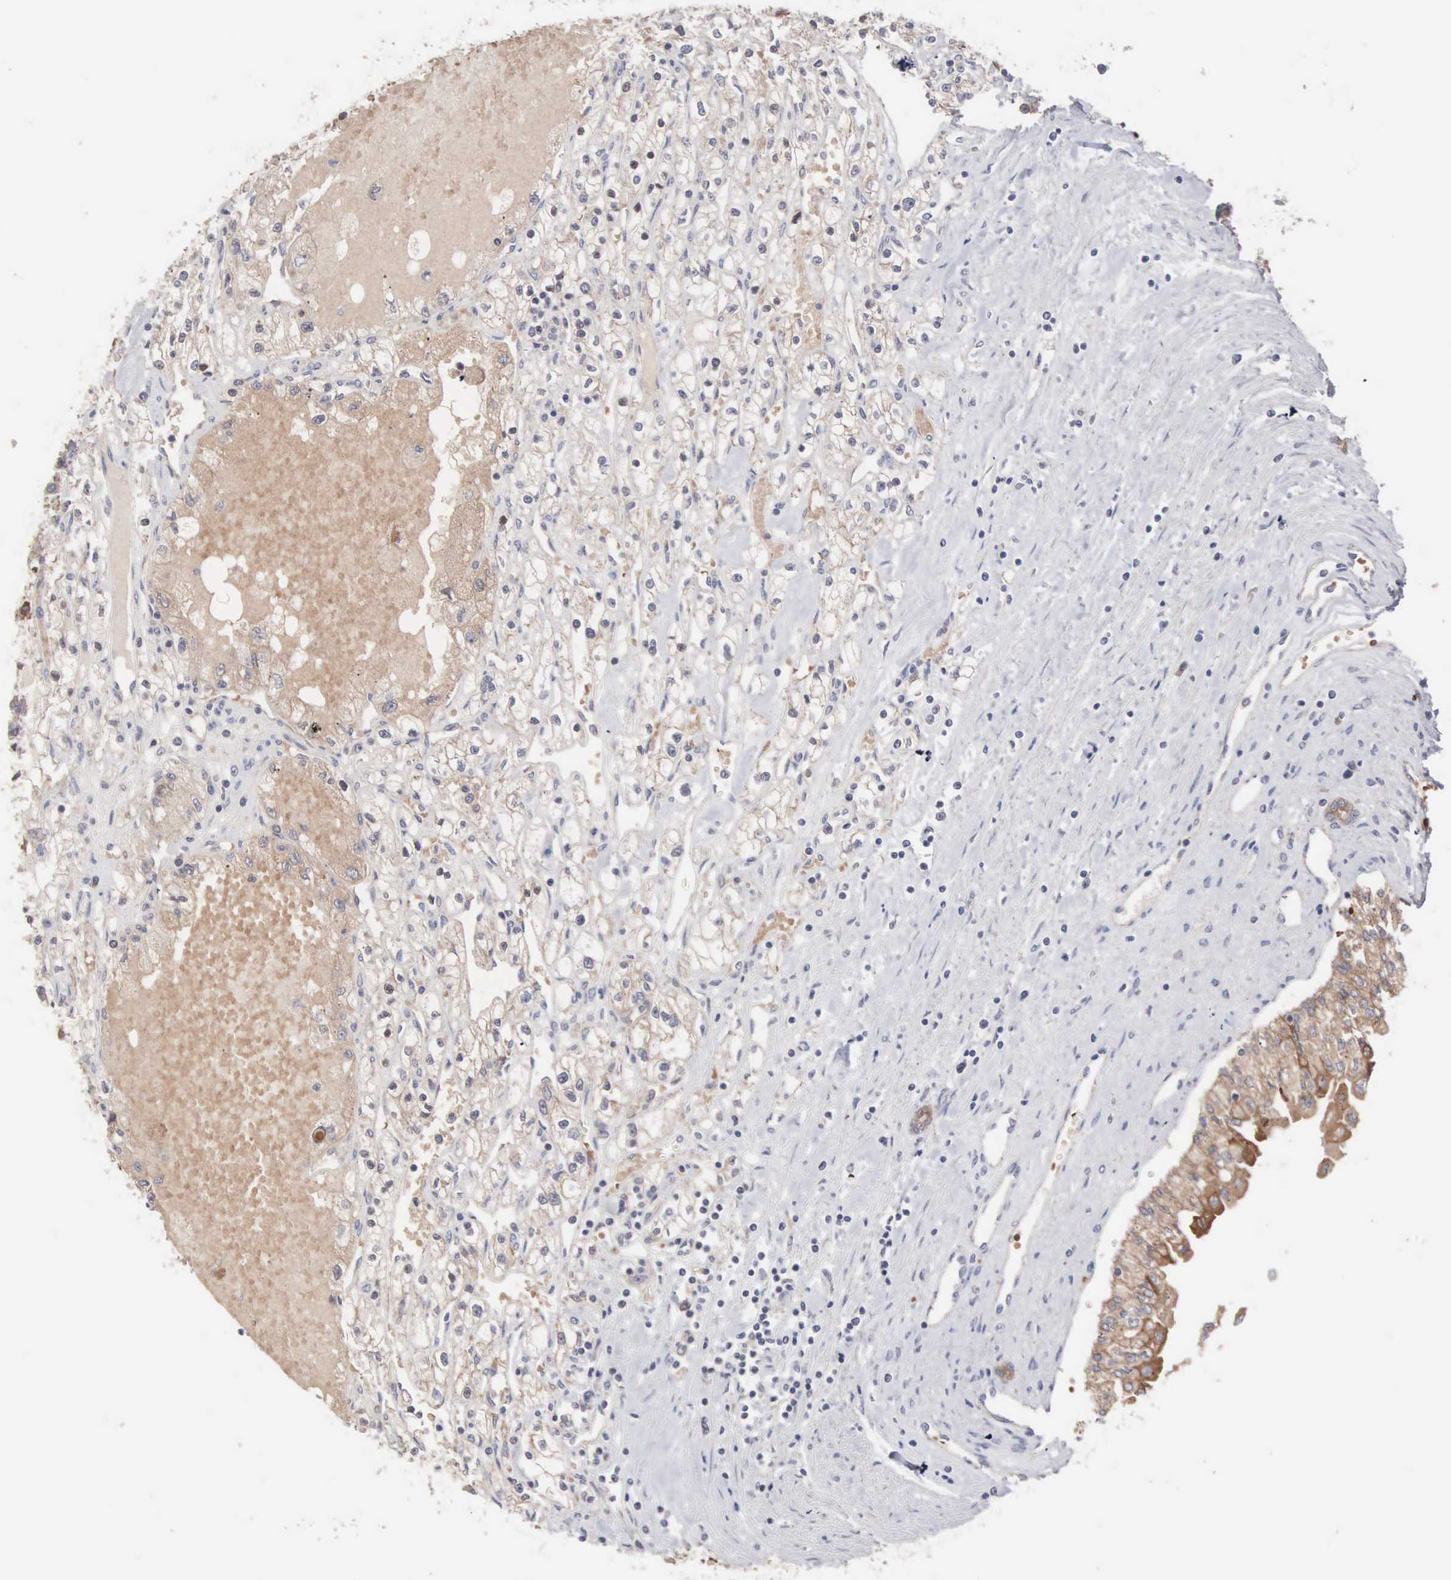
{"staining": {"intensity": "moderate", "quantity": "25%-75%", "location": "cytoplasmic/membranous"}, "tissue": "renal cancer", "cell_type": "Tumor cells", "image_type": "cancer", "snomed": [{"axis": "morphology", "description": "Adenocarcinoma, NOS"}, {"axis": "topography", "description": "Kidney"}], "caption": "This micrograph demonstrates IHC staining of adenocarcinoma (renal), with medium moderate cytoplasmic/membranous expression in about 25%-75% of tumor cells.", "gene": "INF2", "patient": {"sex": "male", "age": 56}}